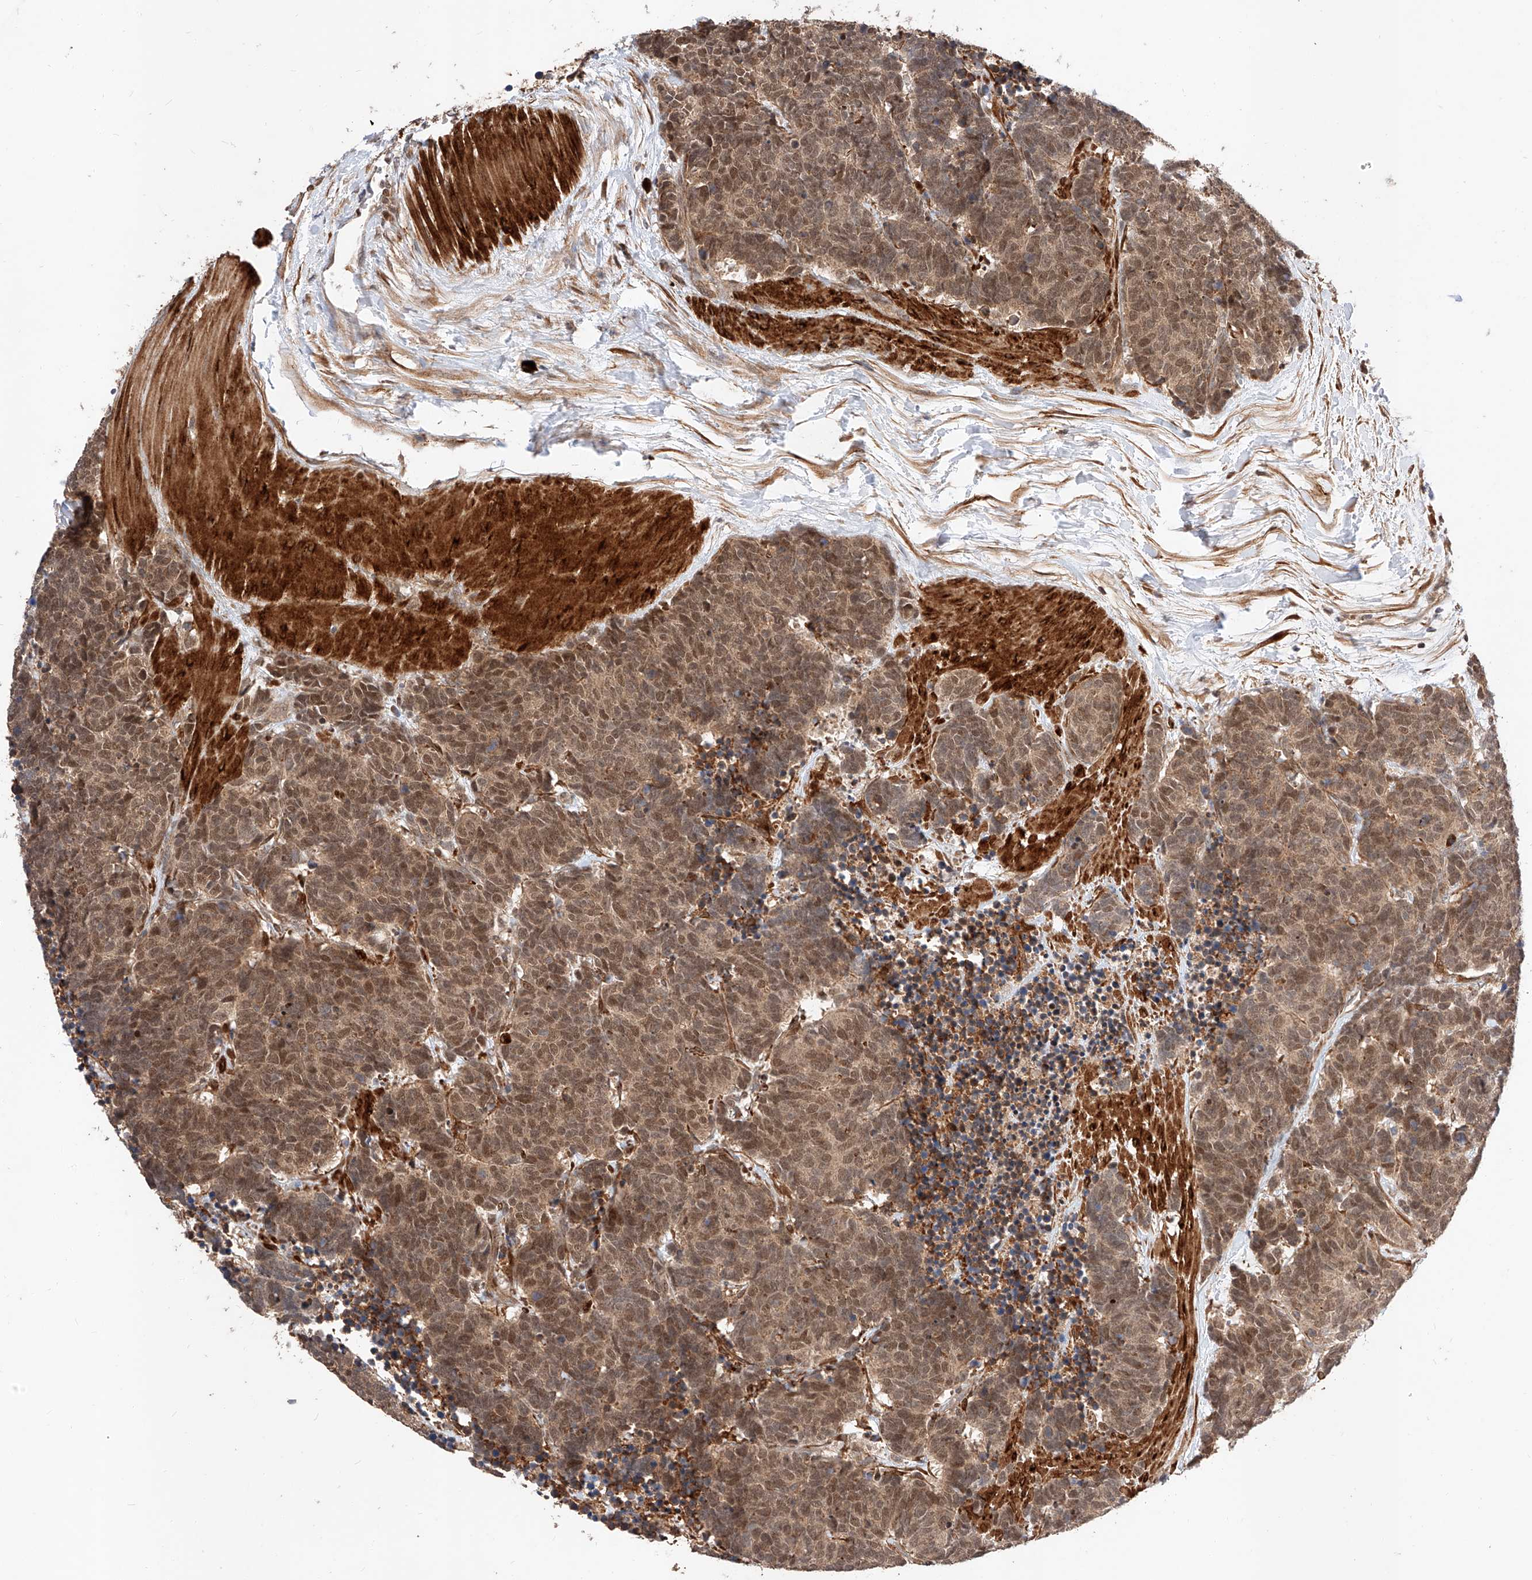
{"staining": {"intensity": "moderate", "quantity": ">75%", "location": "cytoplasmic/membranous,nuclear"}, "tissue": "carcinoid", "cell_type": "Tumor cells", "image_type": "cancer", "snomed": [{"axis": "morphology", "description": "Carcinoma, NOS"}, {"axis": "morphology", "description": "Carcinoid, malignant, NOS"}, {"axis": "topography", "description": "Urinary bladder"}], "caption": "Human carcinoid stained with a brown dye exhibits moderate cytoplasmic/membranous and nuclear positive expression in approximately >75% of tumor cells.", "gene": "RAB23", "patient": {"sex": "male", "age": 57}}